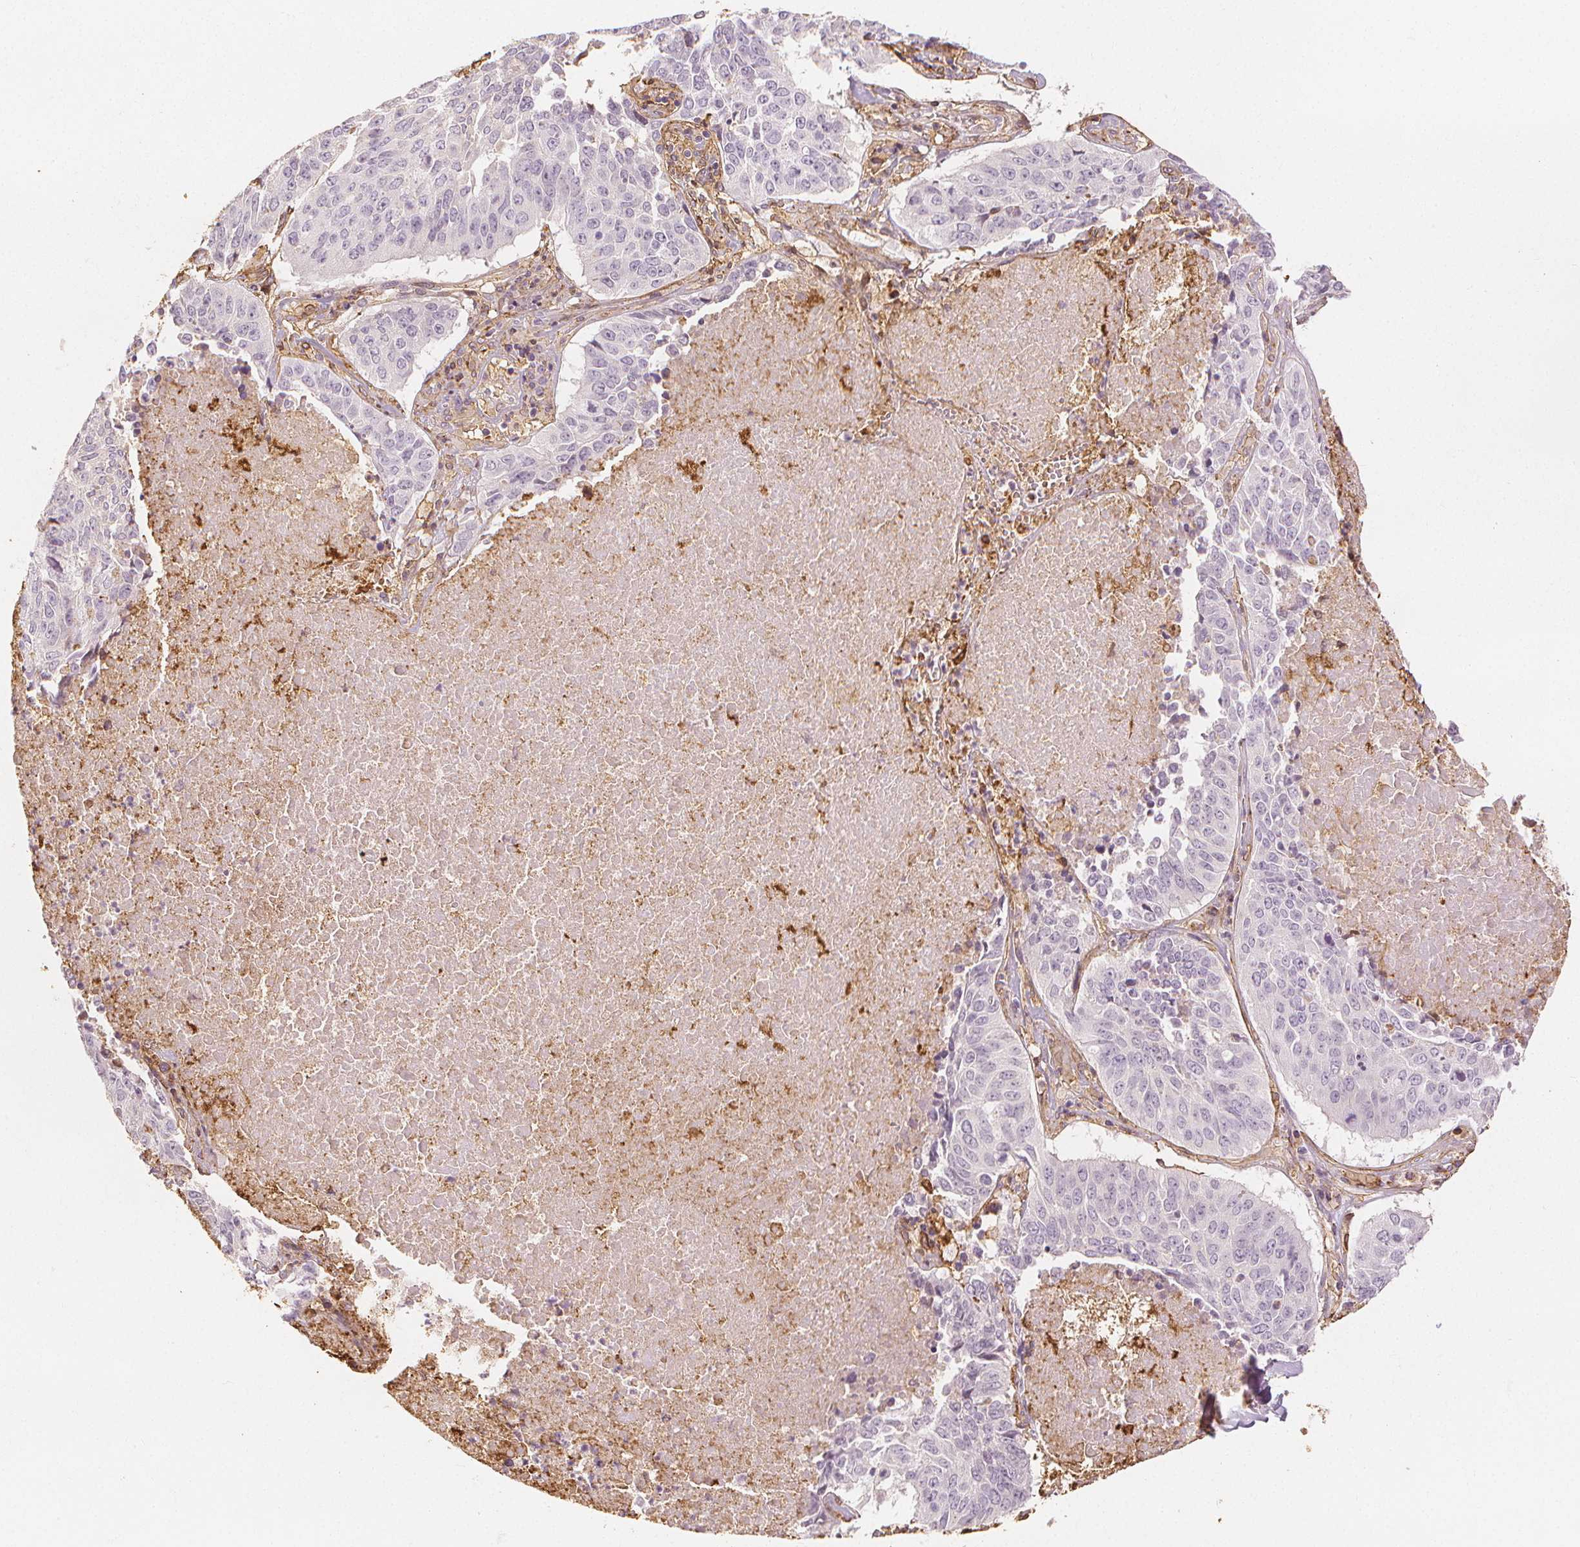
{"staining": {"intensity": "negative", "quantity": "none", "location": "none"}, "tissue": "lung cancer", "cell_type": "Tumor cells", "image_type": "cancer", "snomed": [{"axis": "morphology", "description": "Normal tissue, NOS"}, {"axis": "morphology", "description": "Squamous cell carcinoma, NOS"}, {"axis": "topography", "description": "Bronchus"}, {"axis": "topography", "description": "Lung"}], "caption": "The image demonstrates no staining of tumor cells in lung squamous cell carcinoma.", "gene": "ARHGAP26", "patient": {"sex": "male", "age": 64}}